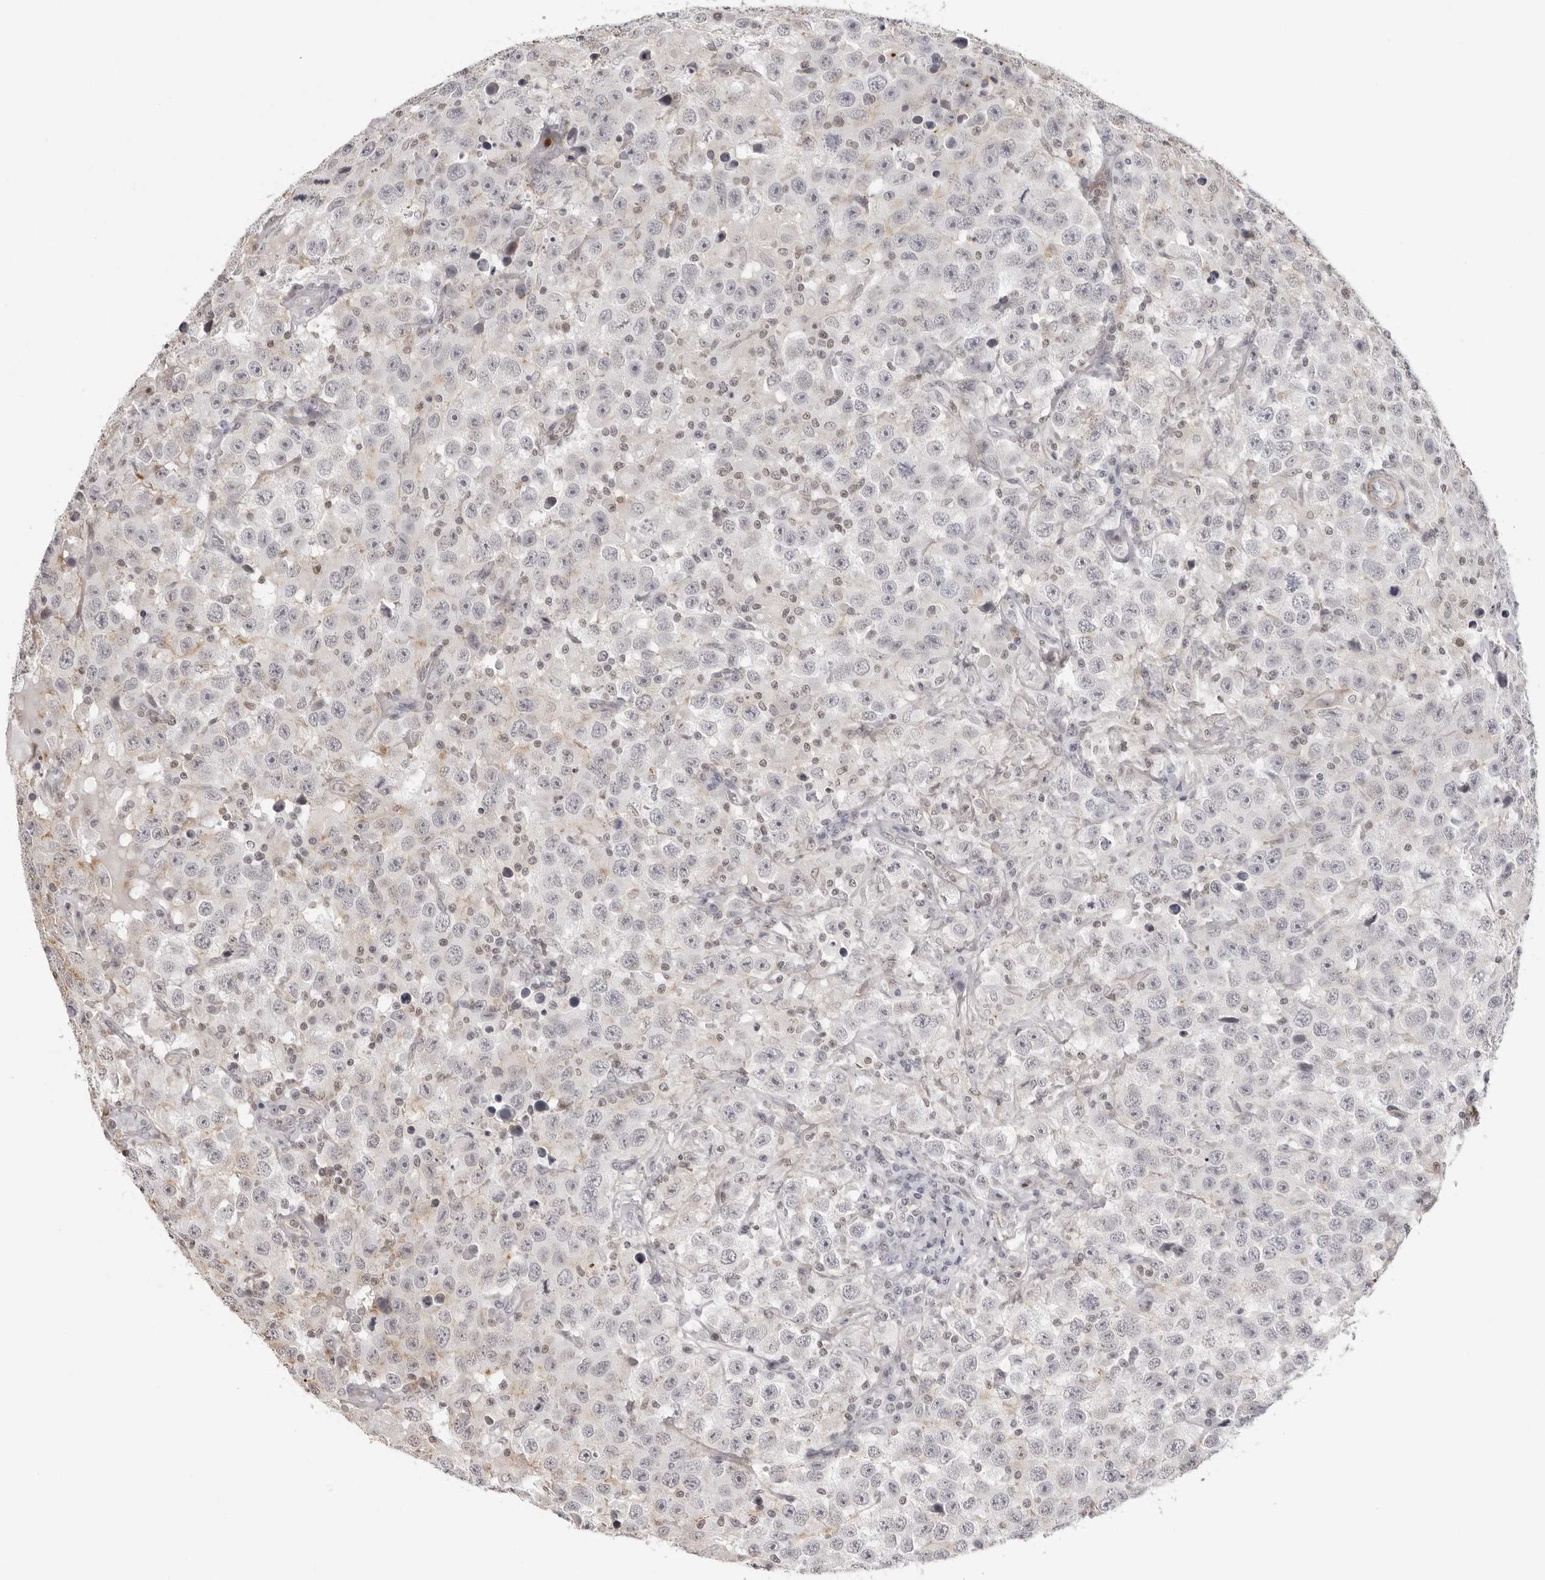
{"staining": {"intensity": "negative", "quantity": "none", "location": "none"}, "tissue": "testis cancer", "cell_type": "Tumor cells", "image_type": "cancer", "snomed": [{"axis": "morphology", "description": "Seminoma, NOS"}, {"axis": "topography", "description": "Testis"}], "caption": "Immunohistochemical staining of testis seminoma demonstrates no significant positivity in tumor cells.", "gene": "UNK", "patient": {"sex": "male", "age": 41}}